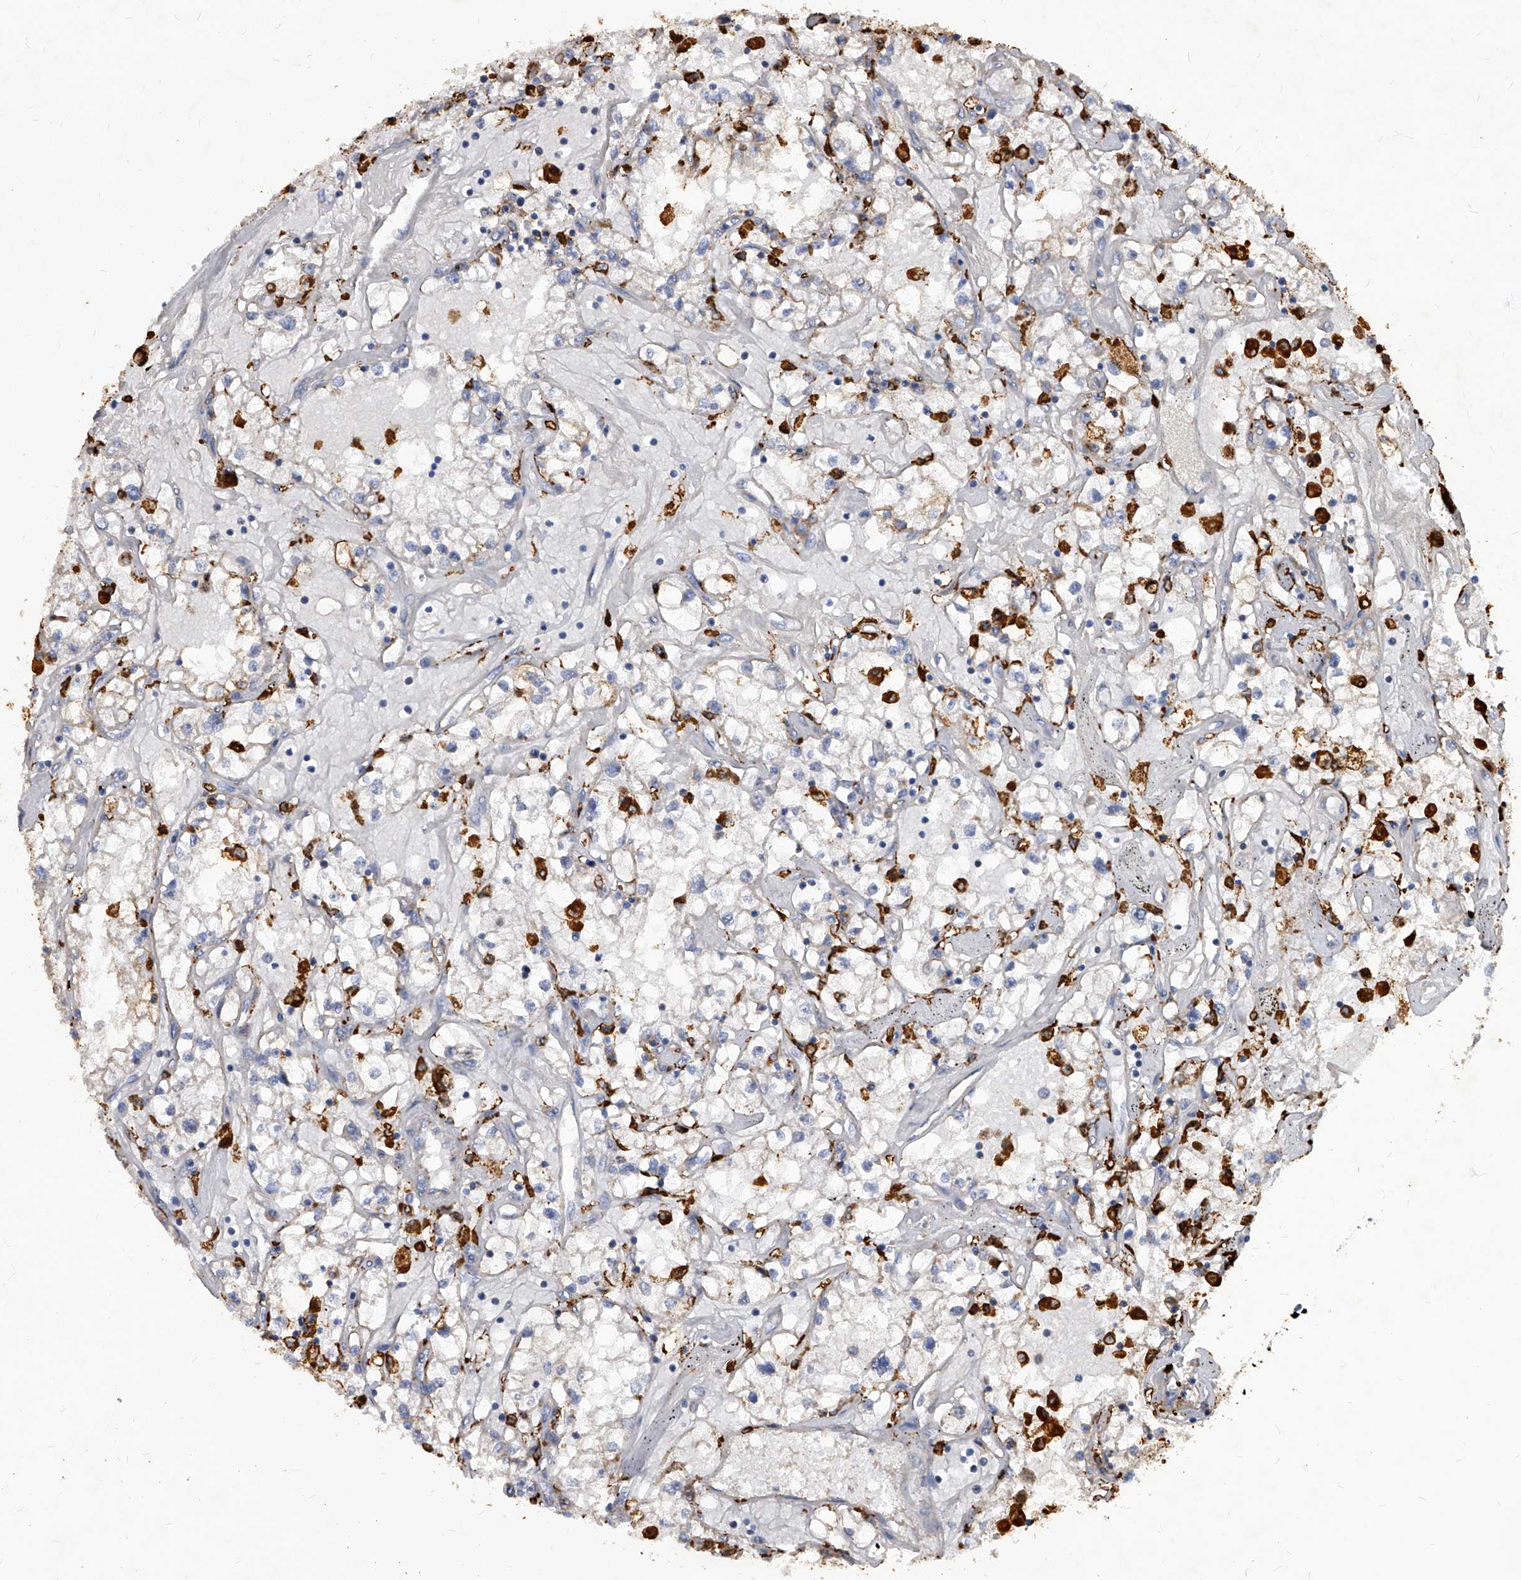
{"staining": {"intensity": "weak", "quantity": "25%-75%", "location": "cytoplasmic/membranous"}, "tissue": "renal cancer", "cell_type": "Tumor cells", "image_type": "cancer", "snomed": [{"axis": "morphology", "description": "Adenocarcinoma, NOS"}, {"axis": "topography", "description": "Kidney"}], "caption": "Immunohistochemistry (IHC) staining of adenocarcinoma (renal), which exhibits low levels of weak cytoplasmic/membranous staining in about 25%-75% of tumor cells indicating weak cytoplasmic/membranous protein staining. The staining was performed using DAB (brown) for protein detection and nuclei were counterstained in hematoxylin (blue).", "gene": "SOBP", "patient": {"sex": "male", "age": 56}}